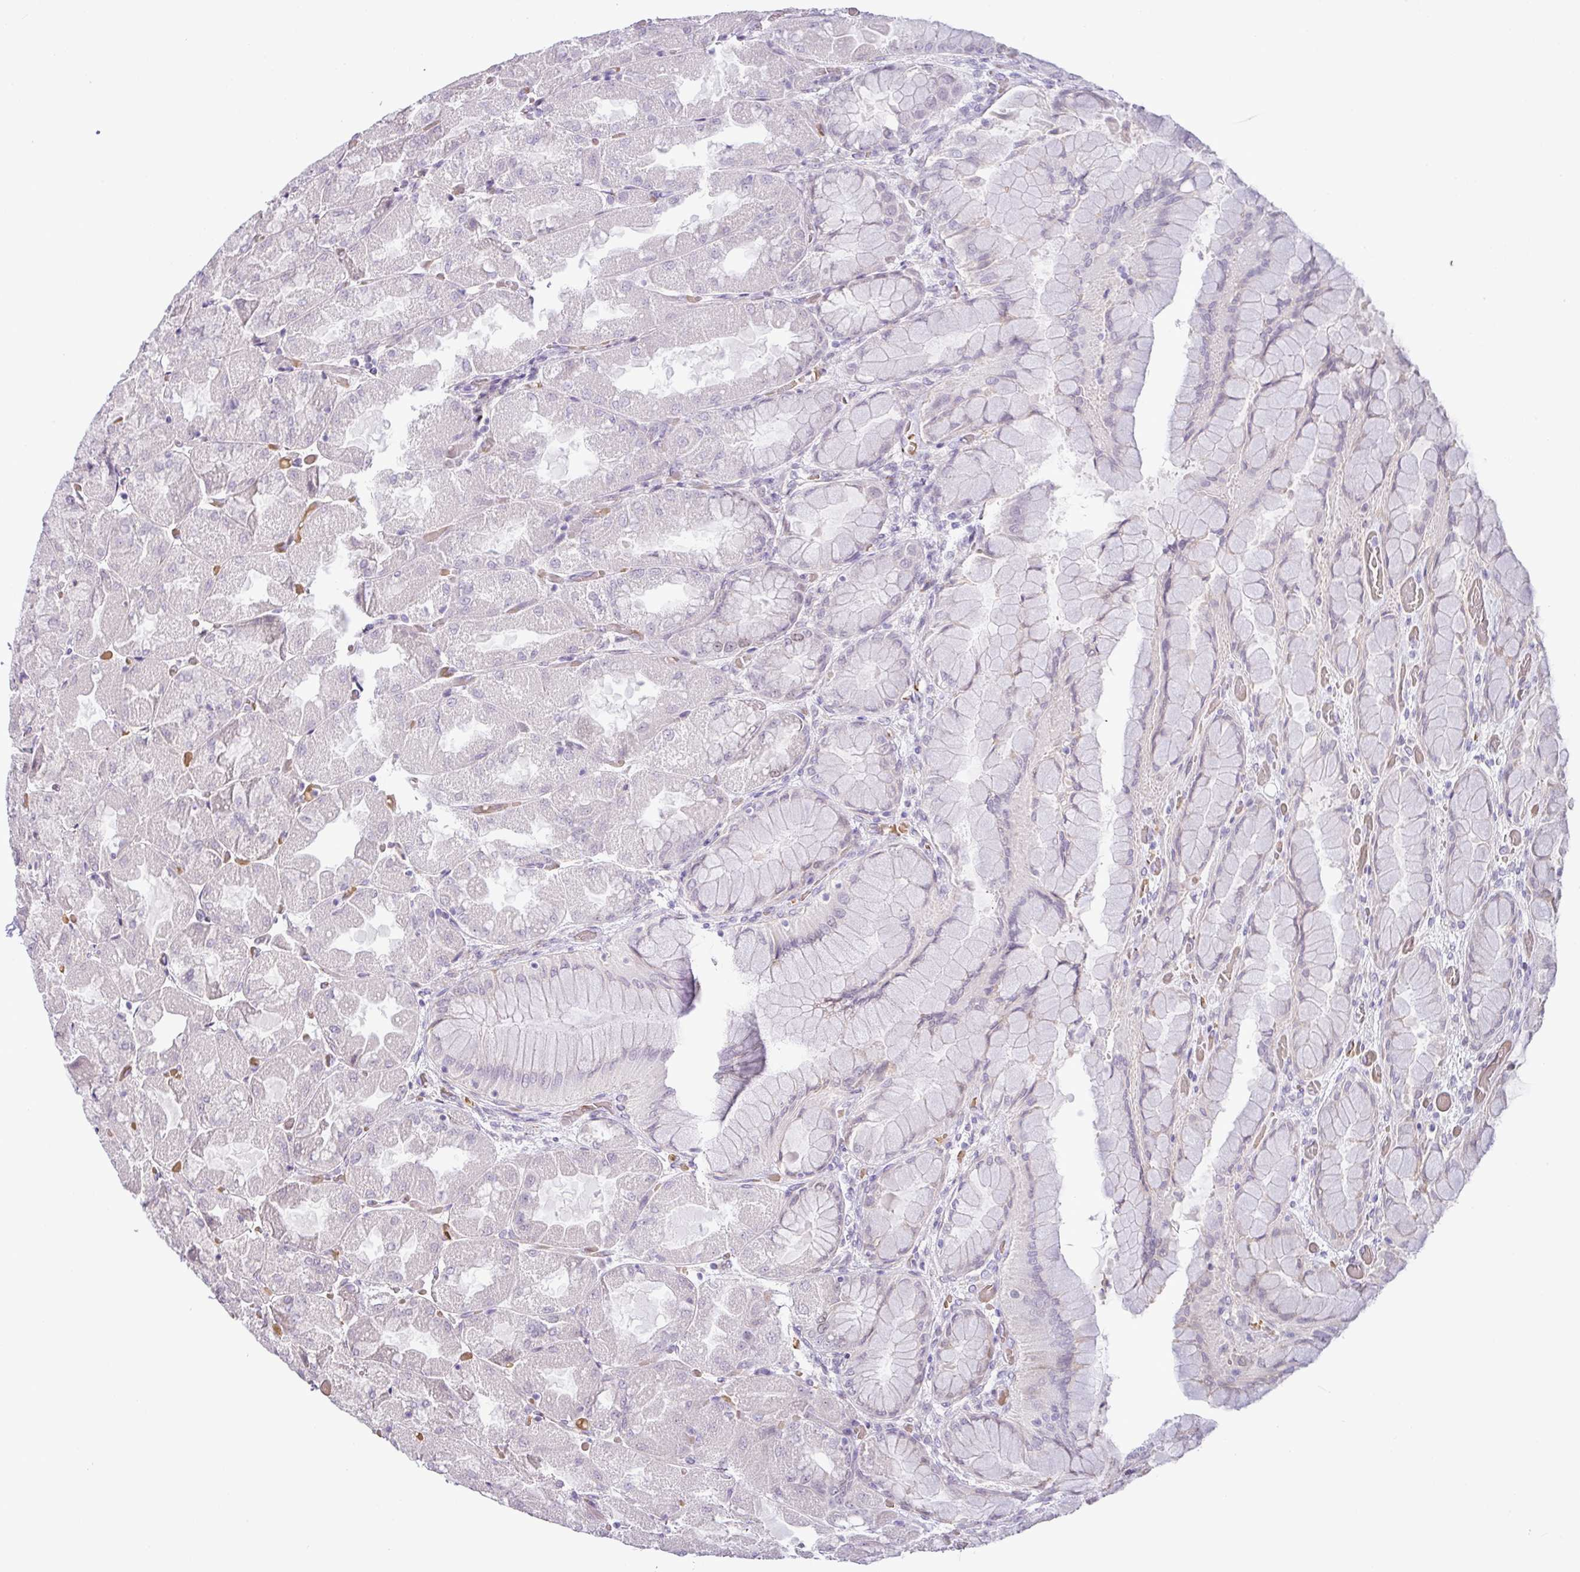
{"staining": {"intensity": "negative", "quantity": "none", "location": "none"}, "tissue": "stomach", "cell_type": "Glandular cells", "image_type": "normal", "snomed": [{"axis": "morphology", "description": "Normal tissue, NOS"}, {"axis": "topography", "description": "Stomach"}], "caption": "Immunohistochemistry histopathology image of unremarkable human stomach stained for a protein (brown), which demonstrates no expression in glandular cells. The staining was performed using DAB (3,3'-diaminobenzidine) to visualize the protein expression in brown, while the nuclei were stained in blue with hematoxylin (Magnification: 20x).", "gene": "PARP2", "patient": {"sex": "female", "age": 61}}